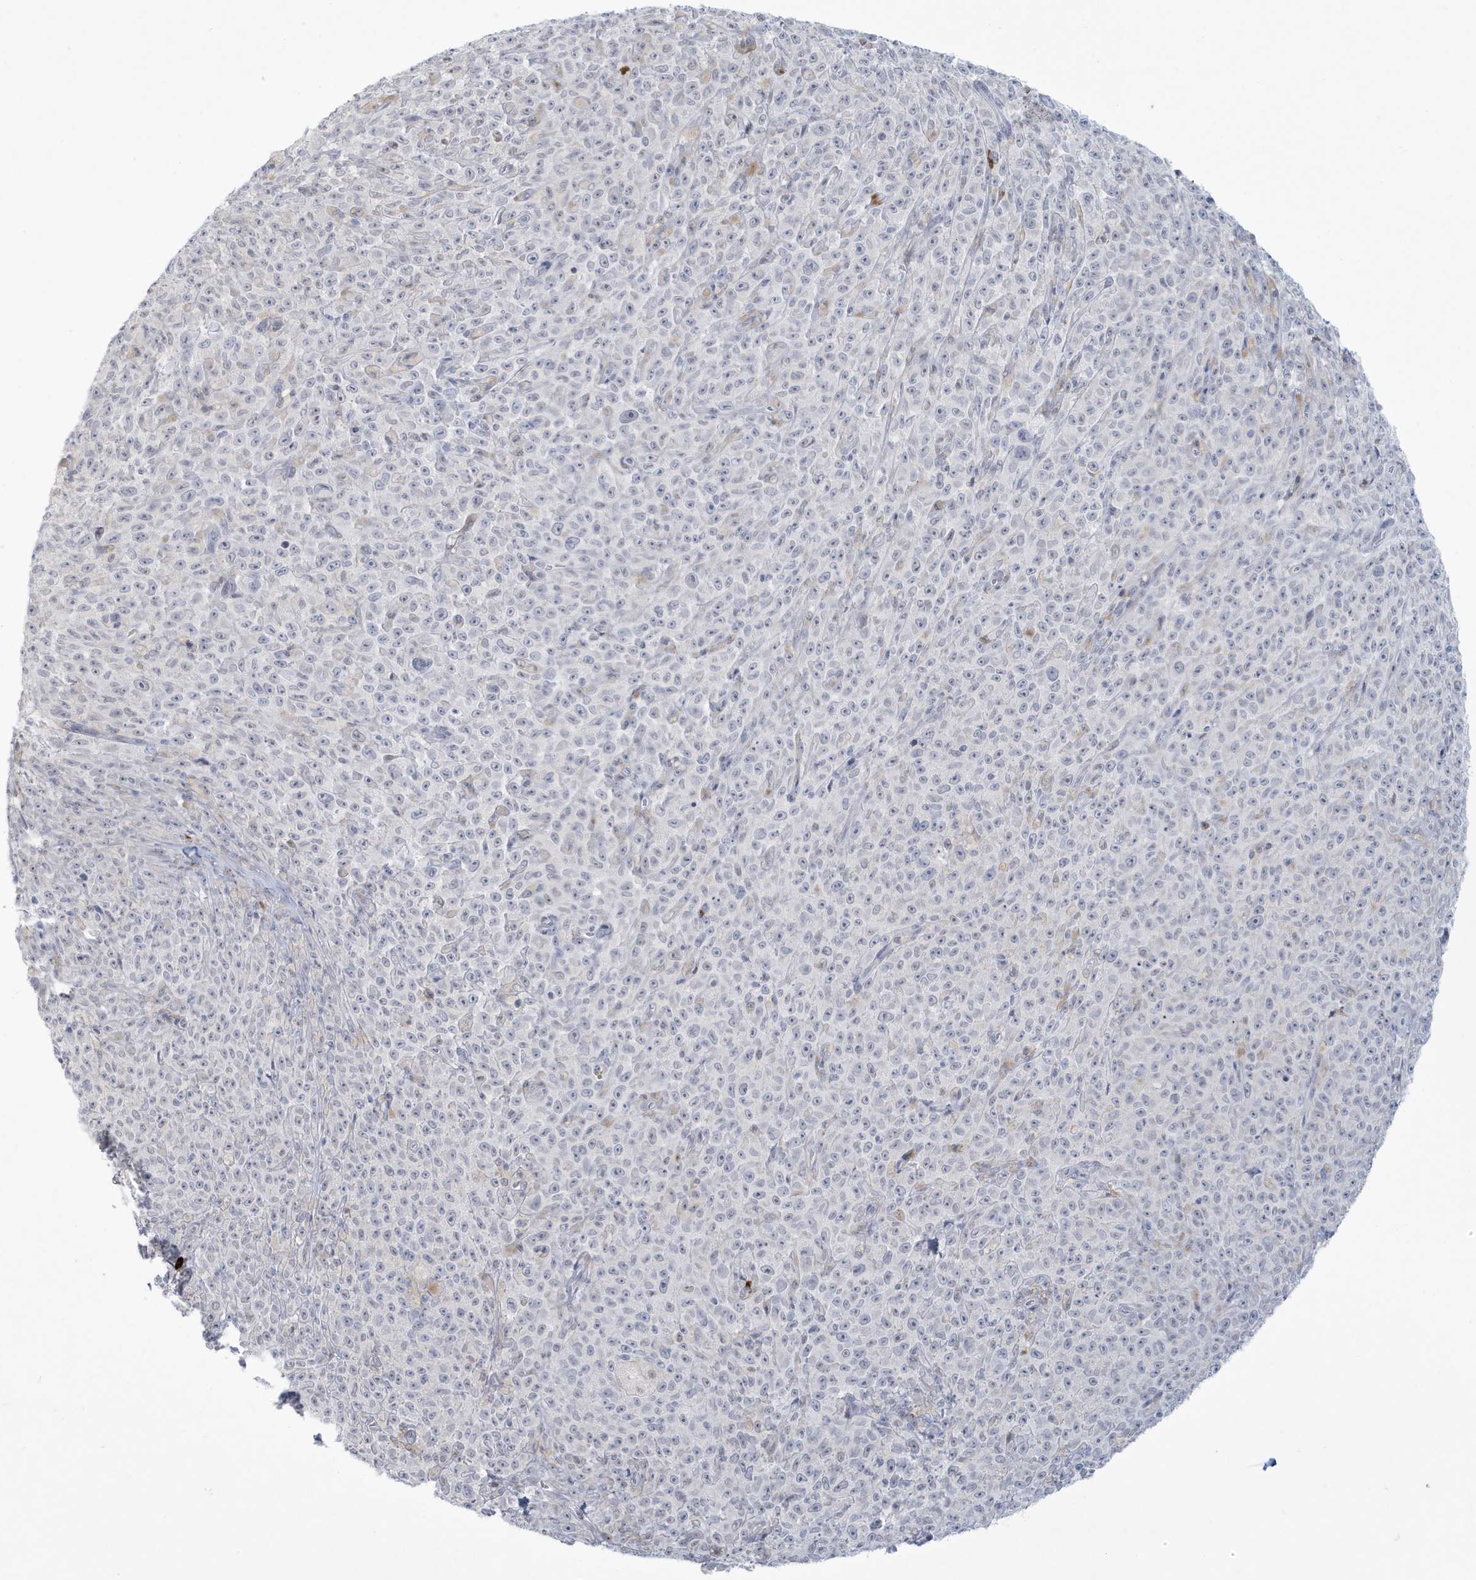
{"staining": {"intensity": "negative", "quantity": "none", "location": "none"}, "tissue": "melanoma", "cell_type": "Tumor cells", "image_type": "cancer", "snomed": [{"axis": "morphology", "description": "Malignant melanoma, NOS"}, {"axis": "topography", "description": "Skin"}], "caption": "There is no significant positivity in tumor cells of malignant melanoma. Nuclei are stained in blue.", "gene": "HERC6", "patient": {"sex": "female", "age": 82}}